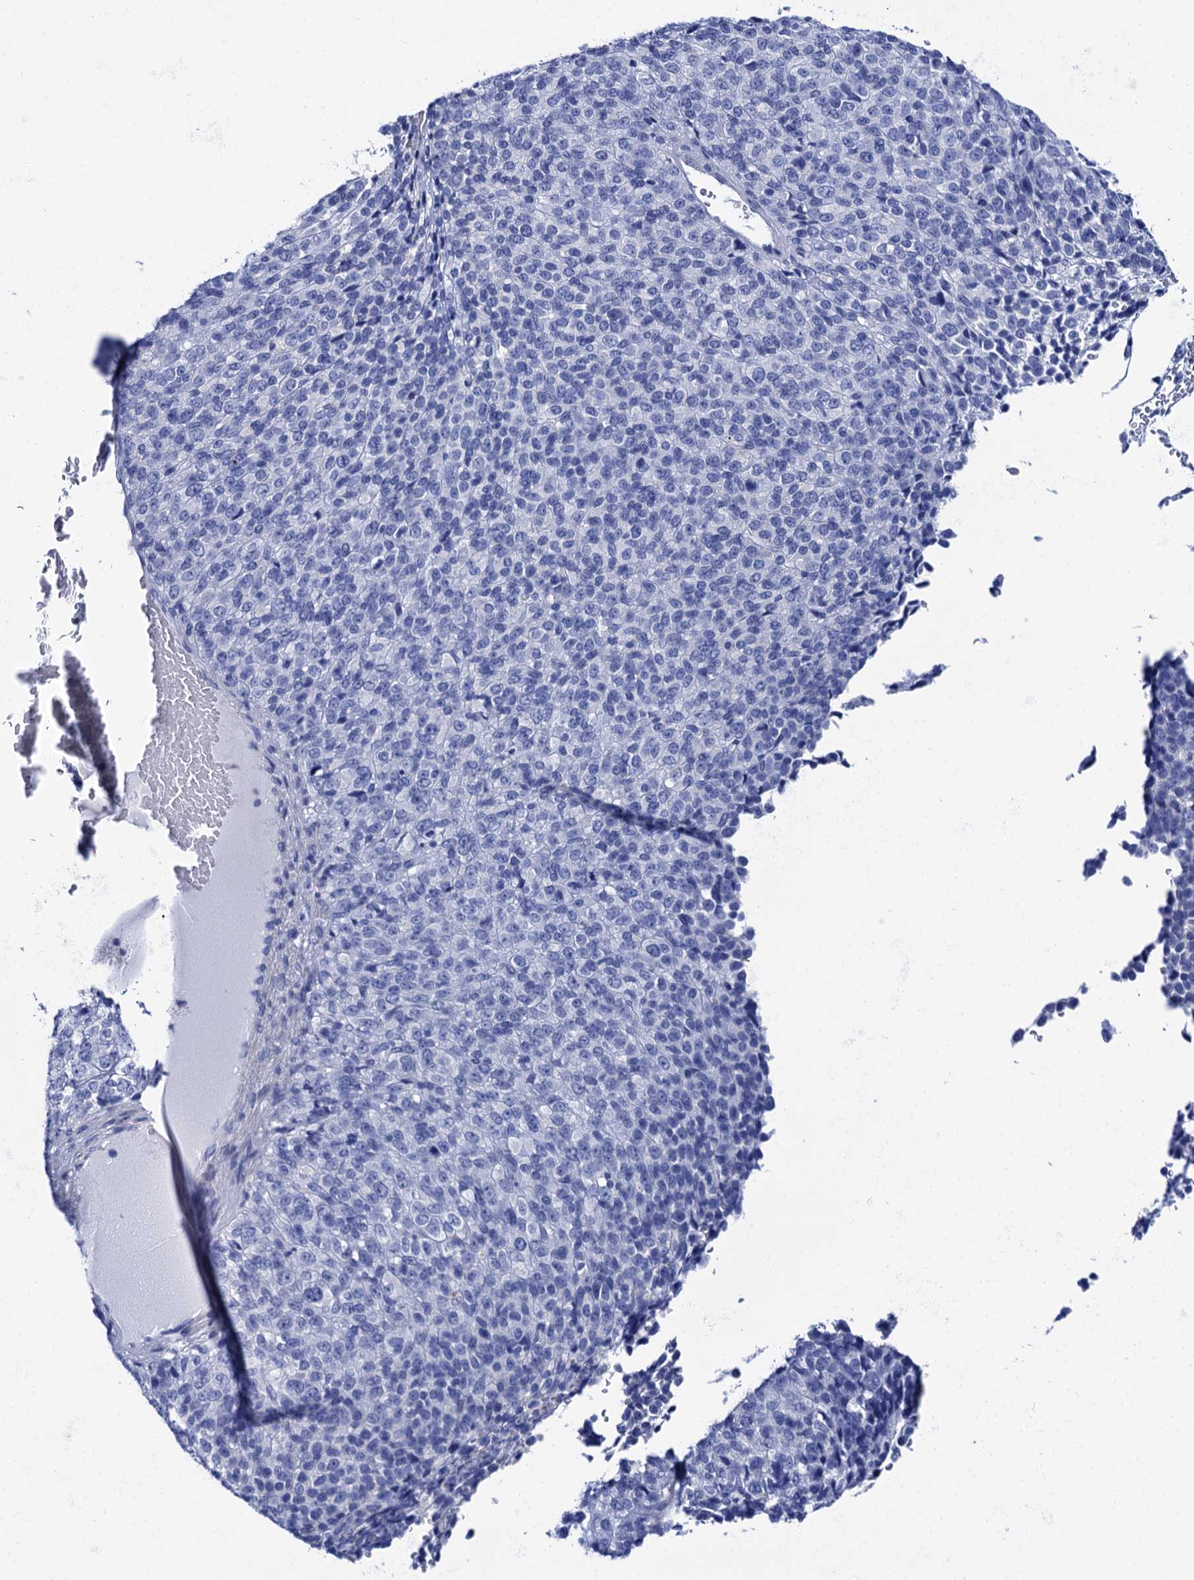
{"staining": {"intensity": "negative", "quantity": "none", "location": "none"}, "tissue": "melanoma", "cell_type": "Tumor cells", "image_type": "cancer", "snomed": [{"axis": "morphology", "description": "Malignant melanoma, Metastatic site"}, {"axis": "topography", "description": "Brain"}], "caption": "Immunohistochemical staining of human malignant melanoma (metastatic site) demonstrates no significant positivity in tumor cells.", "gene": "RAB3IP", "patient": {"sex": "female", "age": 56}}